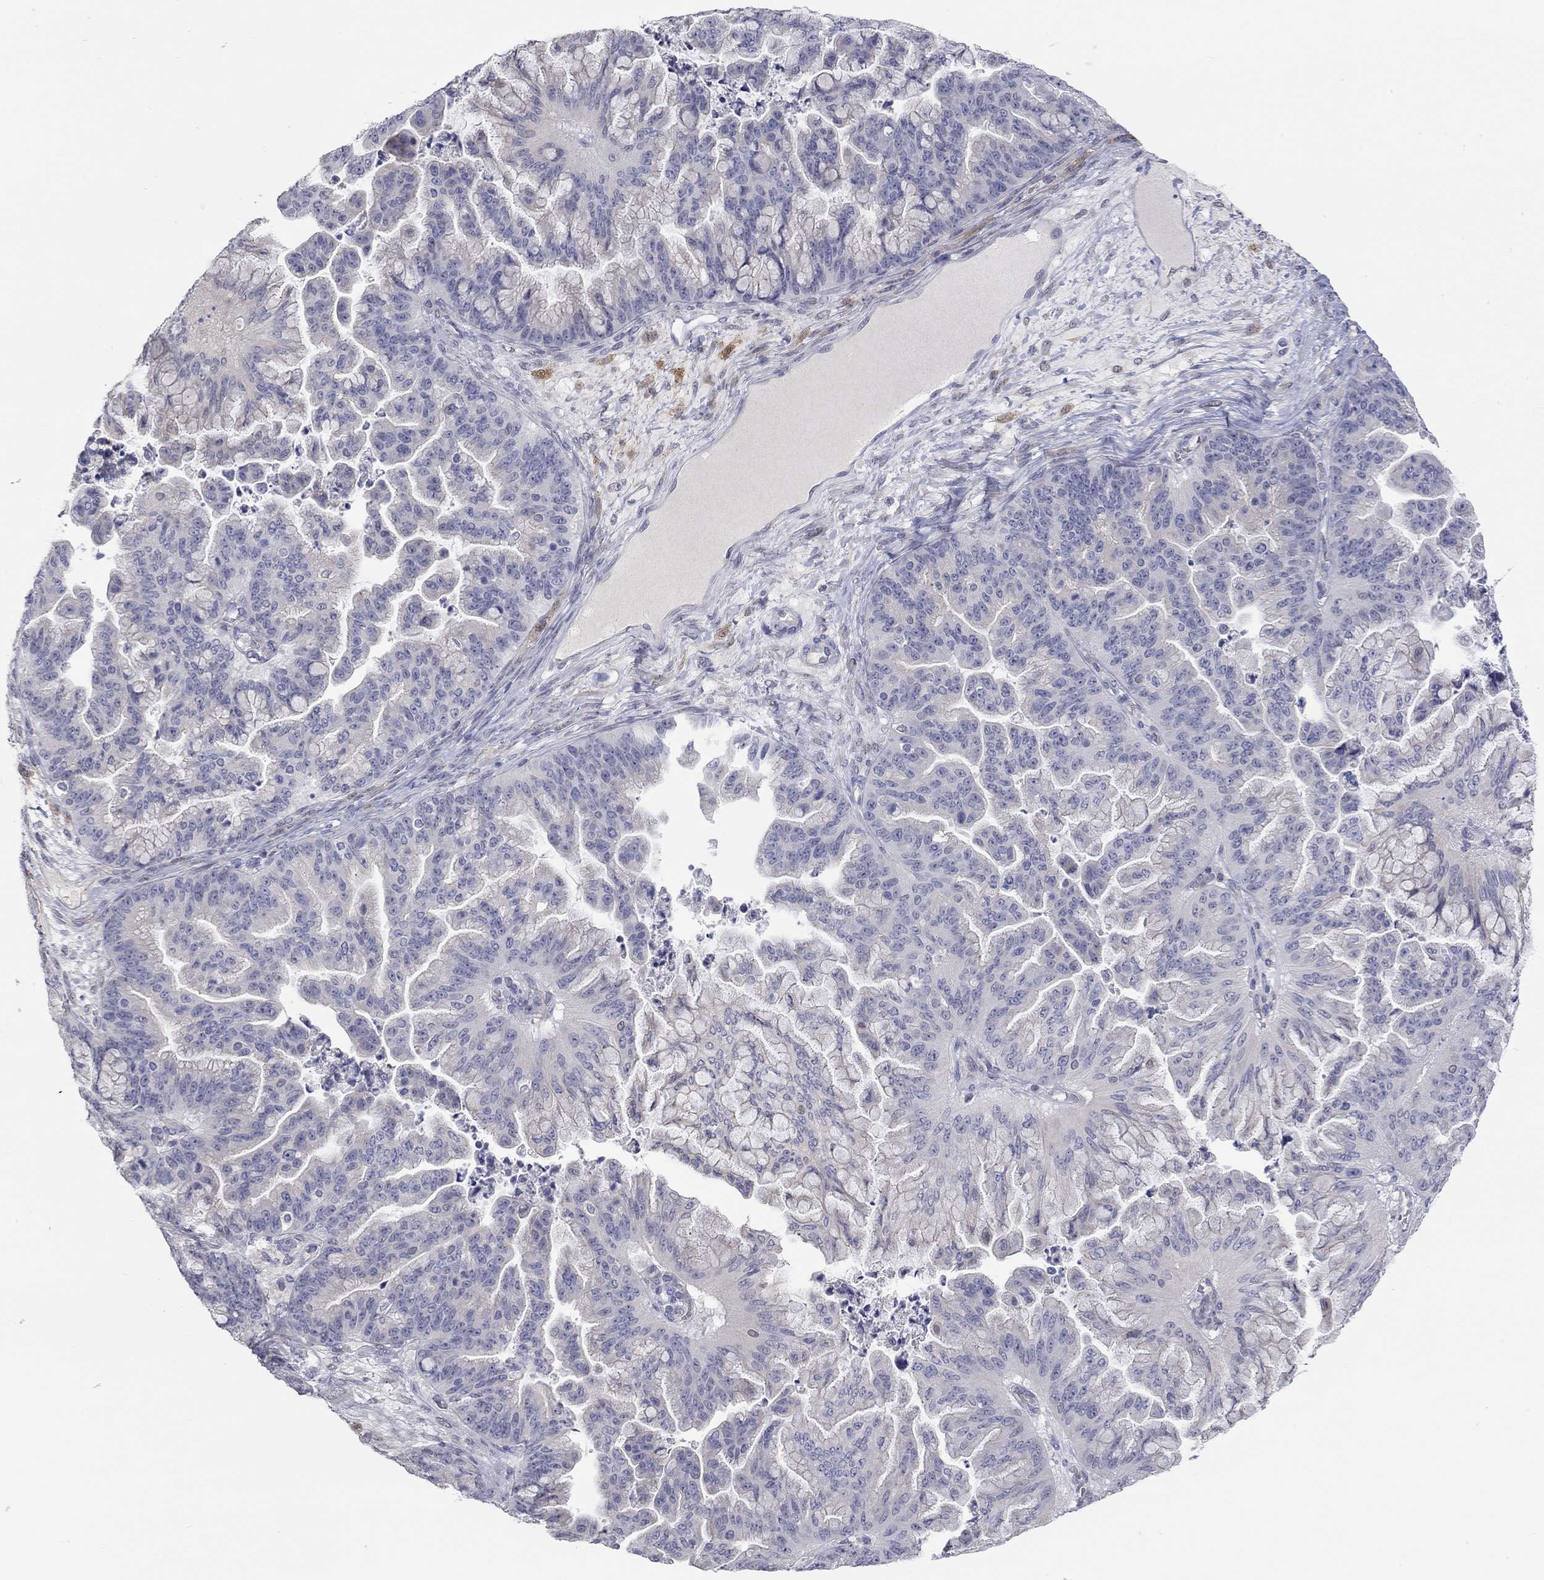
{"staining": {"intensity": "negative", "quantity": "none", "location": "none"}, "tissue": "ovarian cancer", "cell_type": "Tumor cells", "image_type": "cancer", "snomed": [{"axis": "morphology", "description": "Cystadenocarcinoma, mucinous, NOS"}, {"axis": "topography", "description": "Ovary"}], "caption": "Tumor cells show no significant positivity in ovarian cancer. (Brightfield microscopy of DAB (3,3'-diaminobenzidine) IHC at high magnification).", "gene": "PAPSS2", "patient": {"sex": "female", "age": 67}}